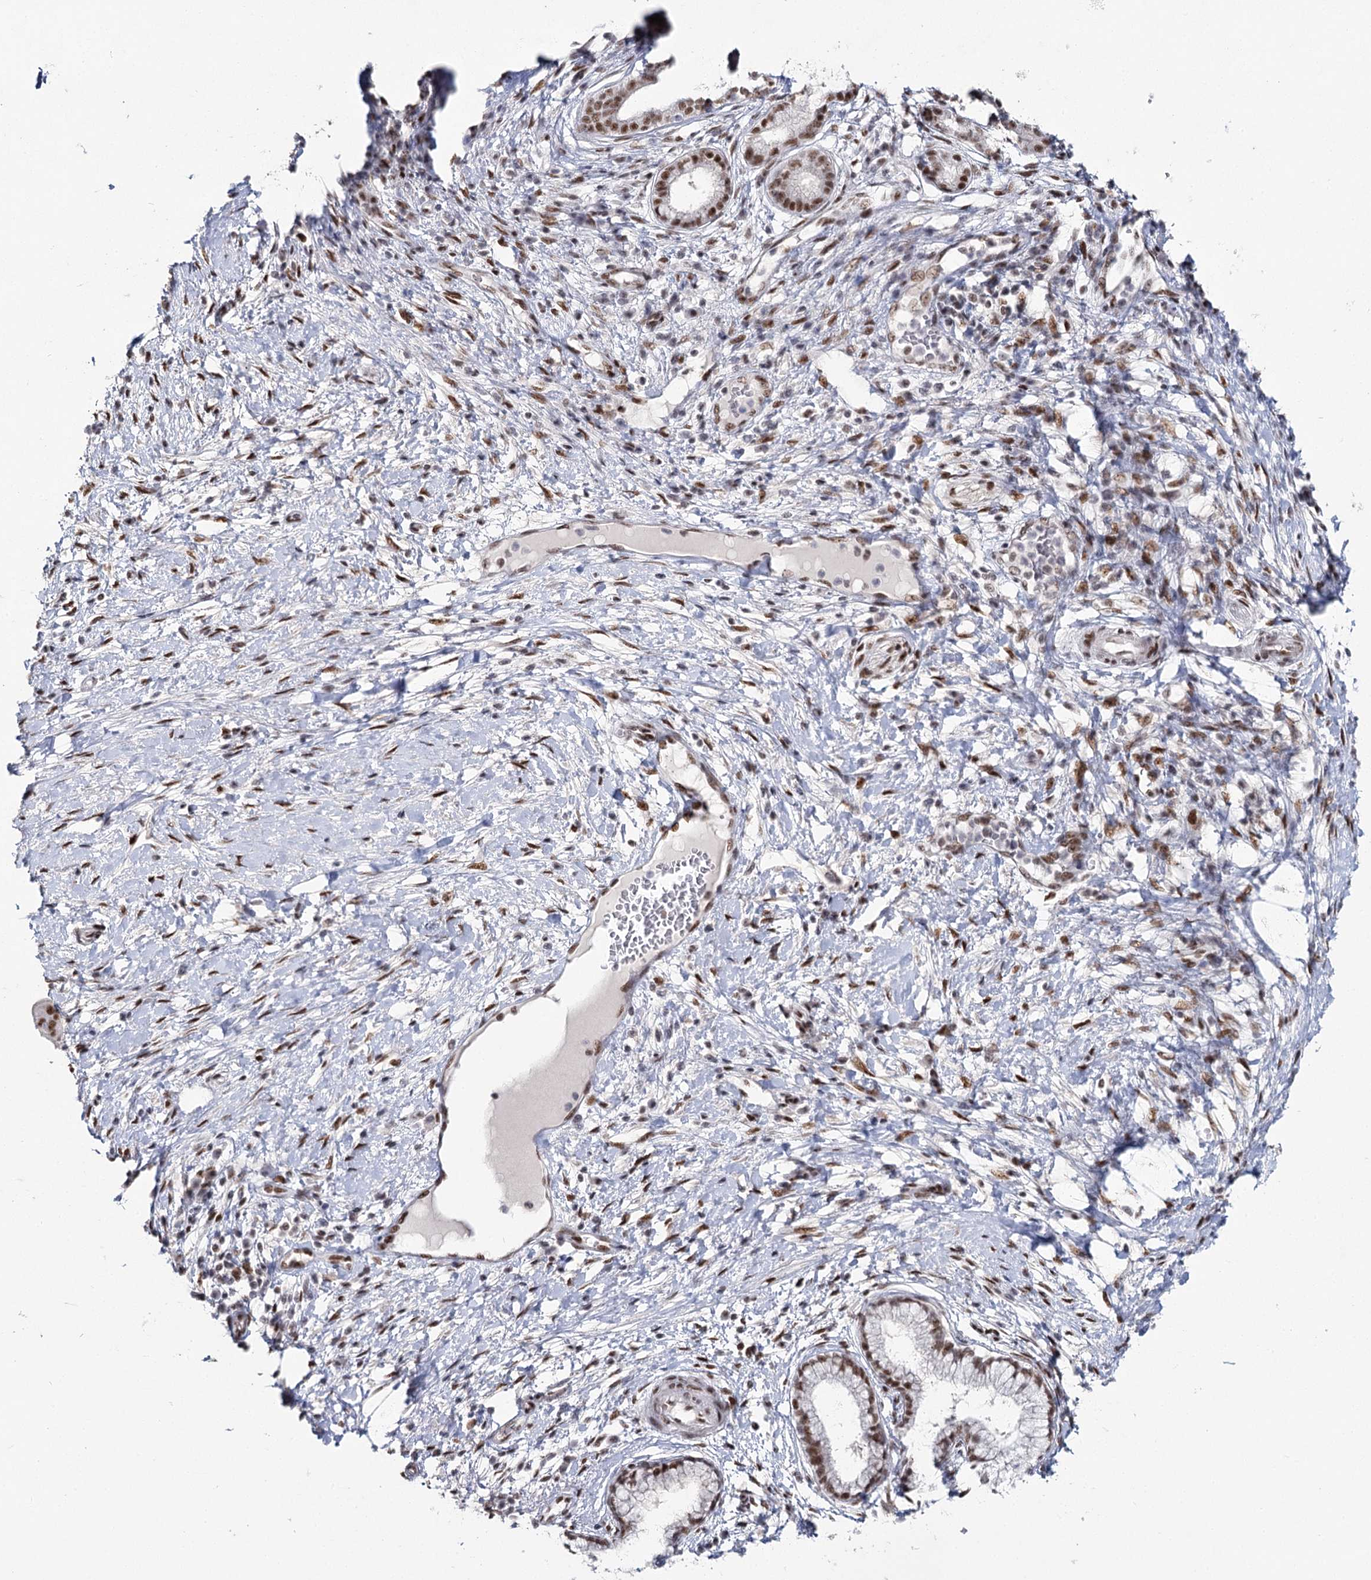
{"staining": {"intensity": "strong", "quantity": ">75%", "location": "nuclear"}, "tissue": "pancreatic cancer", "cell_type": "Tumor cells", "image_type": "cancer", "snomed": [{"axis": "morphology", "description": "Adenocarcinoma, NOS"}, {"axis": "topography", "description": "Pancreas"}], "caption": "A brown stain highlights strong nuclear positivity of a protein in human pancreatic cancer (adenocarcinoma) tumor cells. (DAB IHC, brown staining for protein, blue staining for nuclei).", "gene": "SCAF8", "patient": {"sex": "male", "age": 68}}